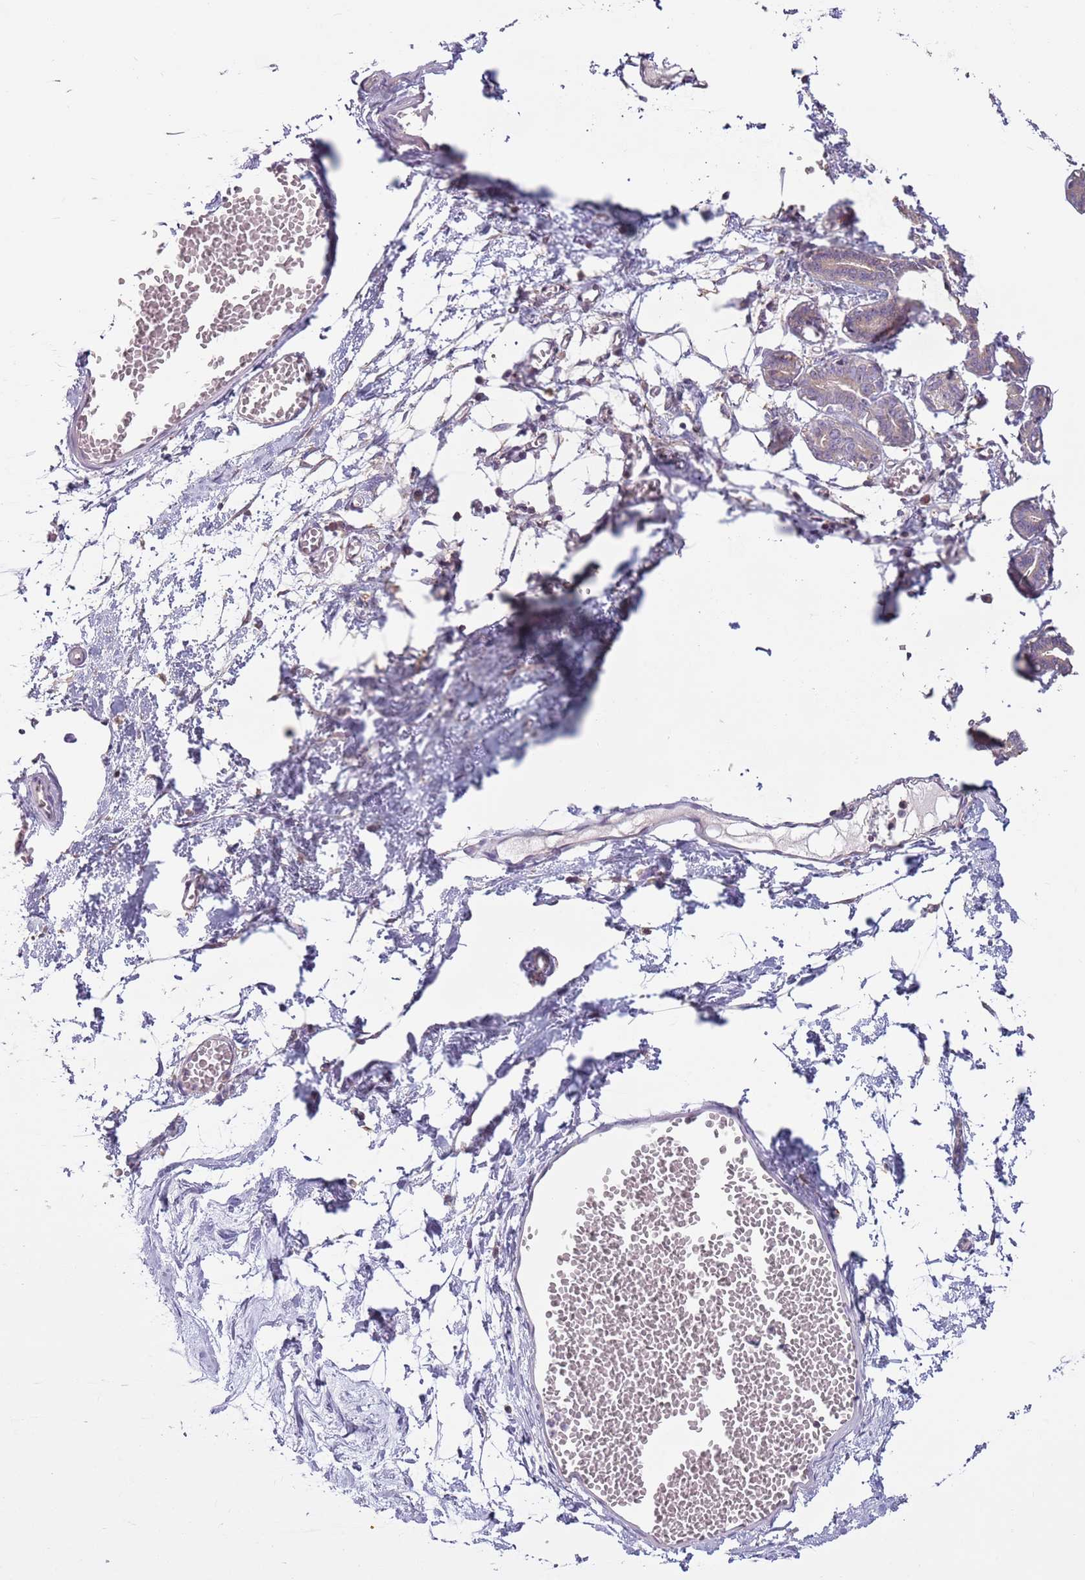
{"staining": {"intensity": "negative", "quantity": "none", "location": "none"}, "tissue": "breast", "cell_type": "Adipocytes", "image_type": "normal", "snomed": [{"axis": "morphology", "description": "Normal tissue, NOS"}, {"axis": "topography", "description": "Breast"}], "caption": "Adipocytes show no significant positivity in benign breast. (Immunohistochemistry, brightfield microscopy, high magnification).", "gene": "CAPN9", "patient": {"sex": "female", "age": 27}}